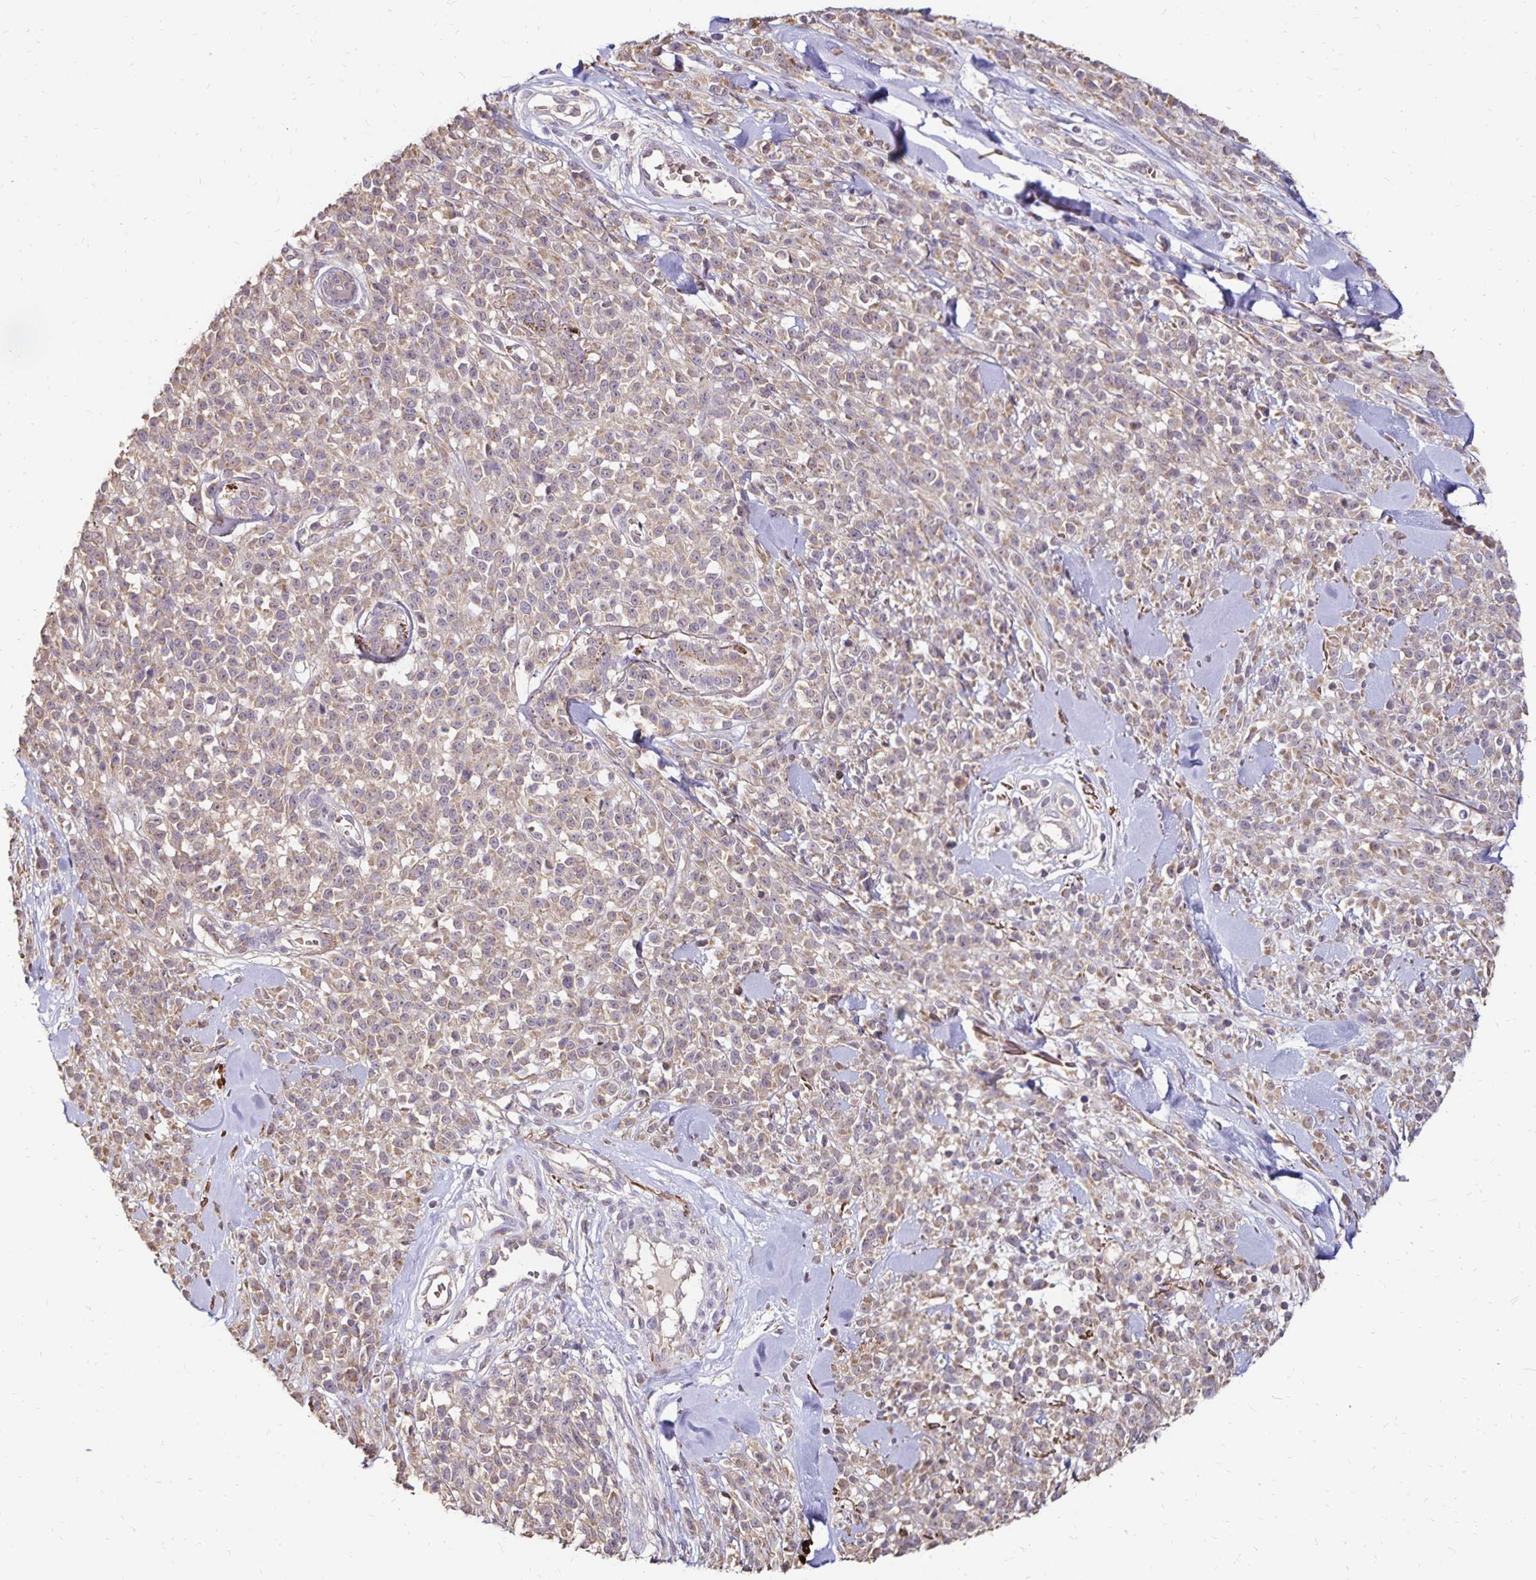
{"staining": {"intensity": "weak", "quantity": "25%-75%", "location": "cytoplasmic/membranous"}, "tissue": "melanoma", "cell_type": "Tumor cells", "image_type": "cancer", "snomed": [{"axis": "morphology", "description": "Malignant melanoma, NOS"}, {"axis": "topography", "description": "Skin"}, {"axis": "topography", "description": "Skin of trunk"}], "caption": "There is low levels of weak cytoplasmic/membranous staining in tumor cells of melanoma, as demonstrated by immunohistochemical staining (brown color).", "gene": "EMC10", "patient": {"sex": "male", "age": 74}}